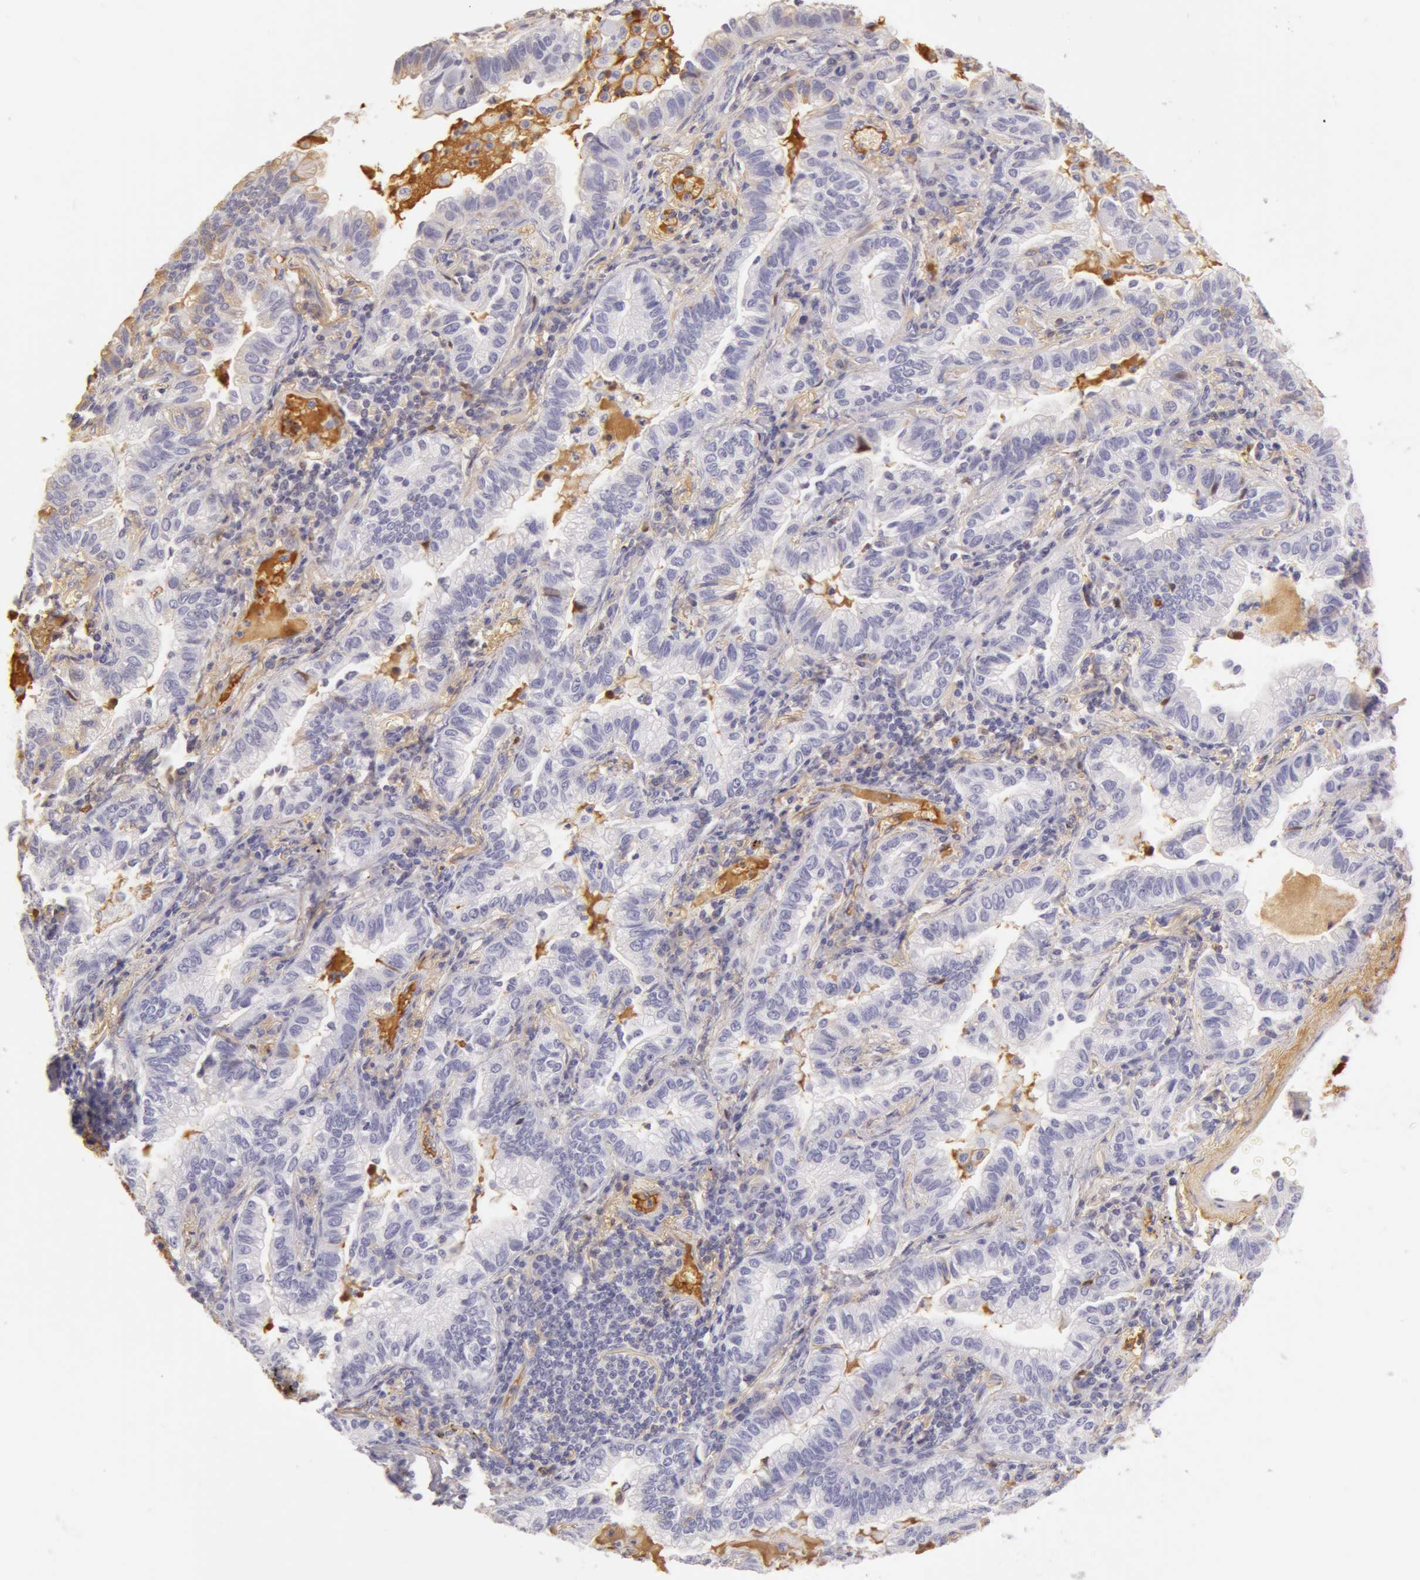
{"staining": {"intensity": "weak", "quantity": "<25%", "location": "cytoplasmic/membranous"}, "tissue": "lung cancer", "cell_type": "Tumor cells", "image_type": "cancer", "snomed": [{"axis": "morphology", "description": "Adenocarcinoma, NOS"}, {"axis": "topography", "description": "Lung"}], "caption": "This histopathology image is of adenocarcinoma (lung) stained with IHC to label a protein in brown with the nuclei are counter-stained blue. There is no expression in tumor cells.", "gene": "AHSG", "patient": {"sex": "female", "age": 50}}